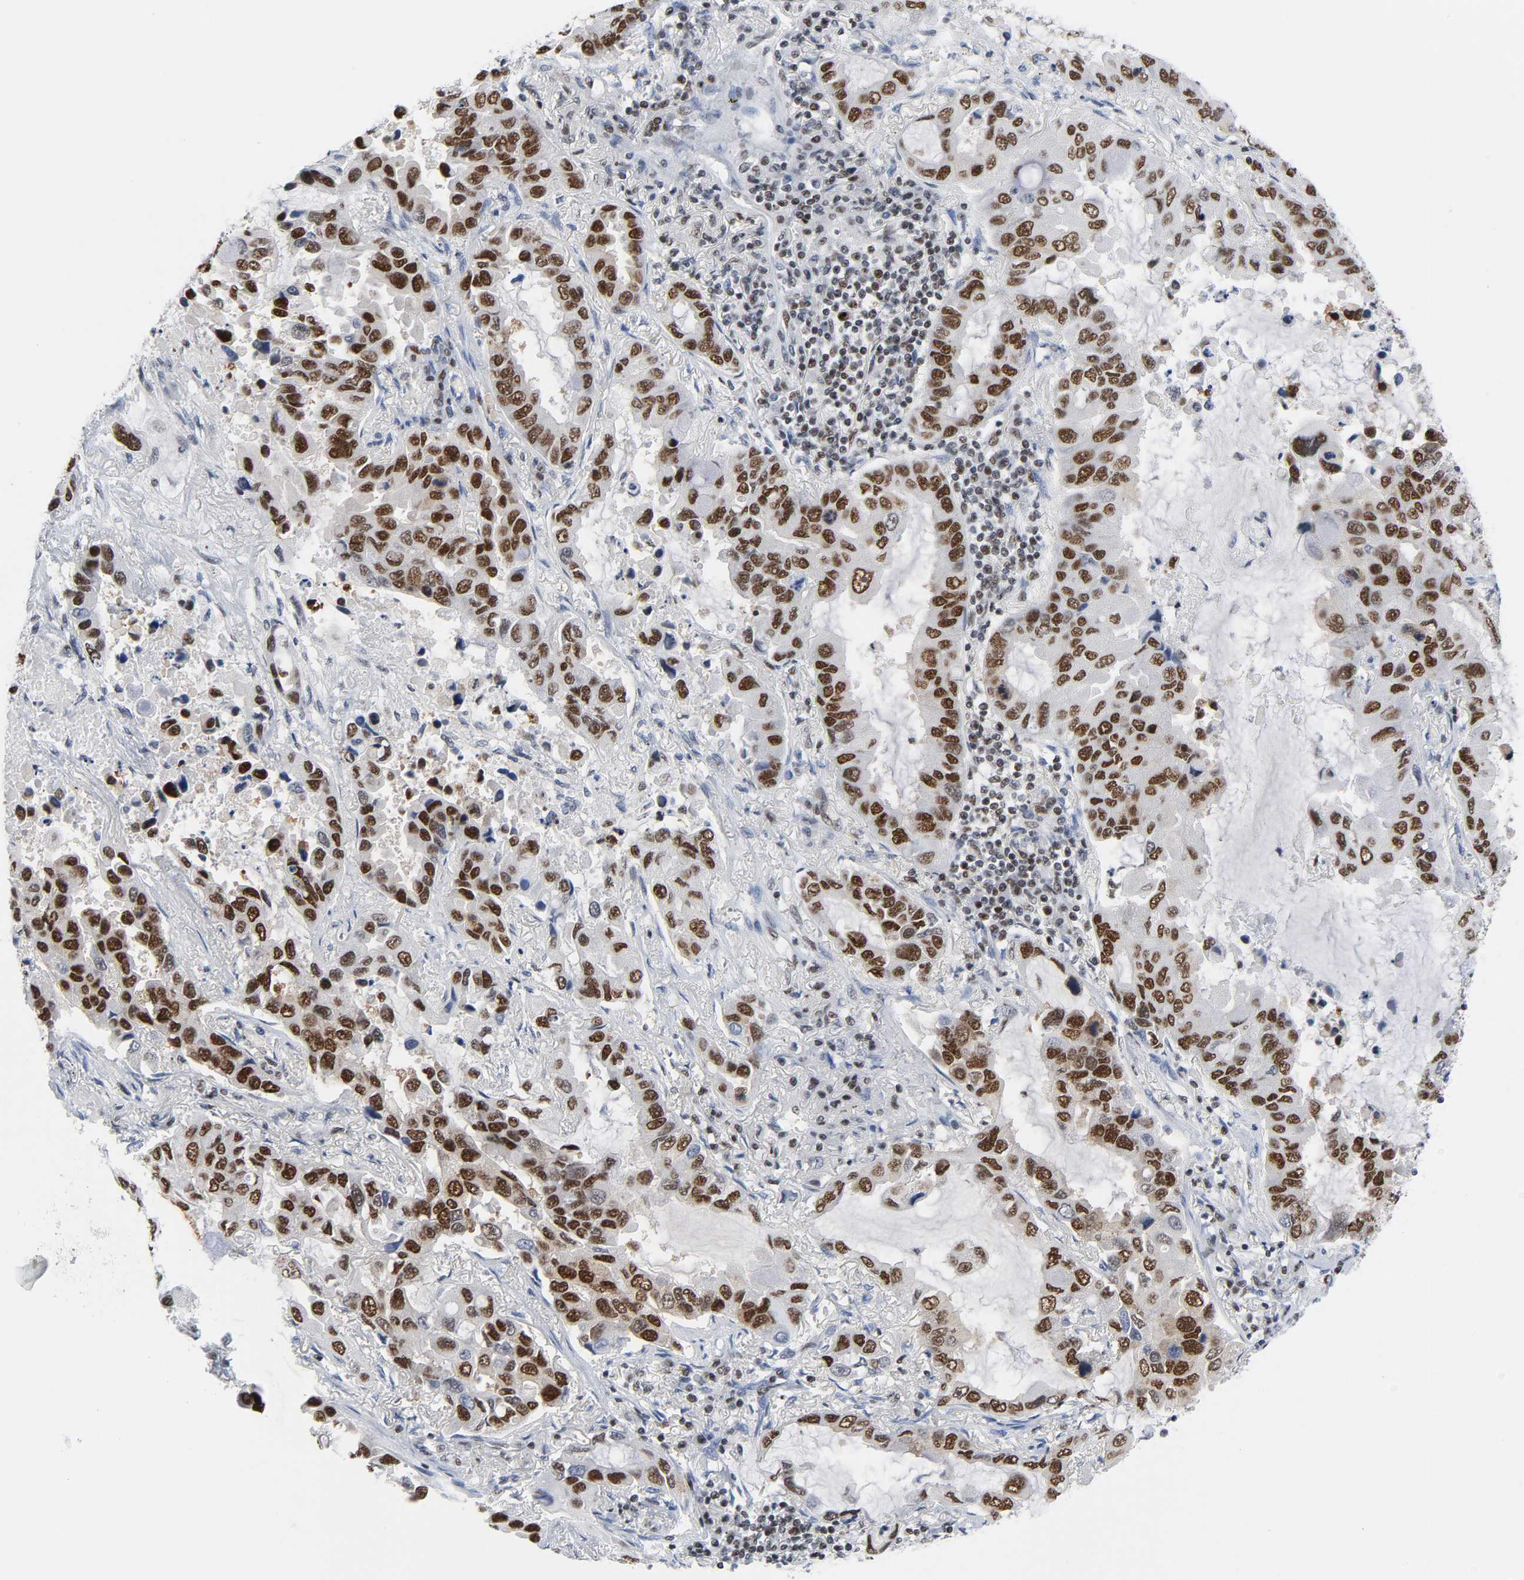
{"staining": {"intensity": "strong", "quantity": ">75%", "location": "nuclear"}, "tissue": "lung cancer", "cell_type": "Tumor cells", "image_type": "cancer", "snomed": [{"axis": "morphology", "description": "Adenocarcinoma, NOS"}, {"axis": "topography", "description": "Lung"}], "caption": "Strong nuclear protein positivity is identified in about >75% of tumor cells in adenocarcinoma (lung).", "gene": "CSTF2", "patient": {"sex": "male", "age": 64}}